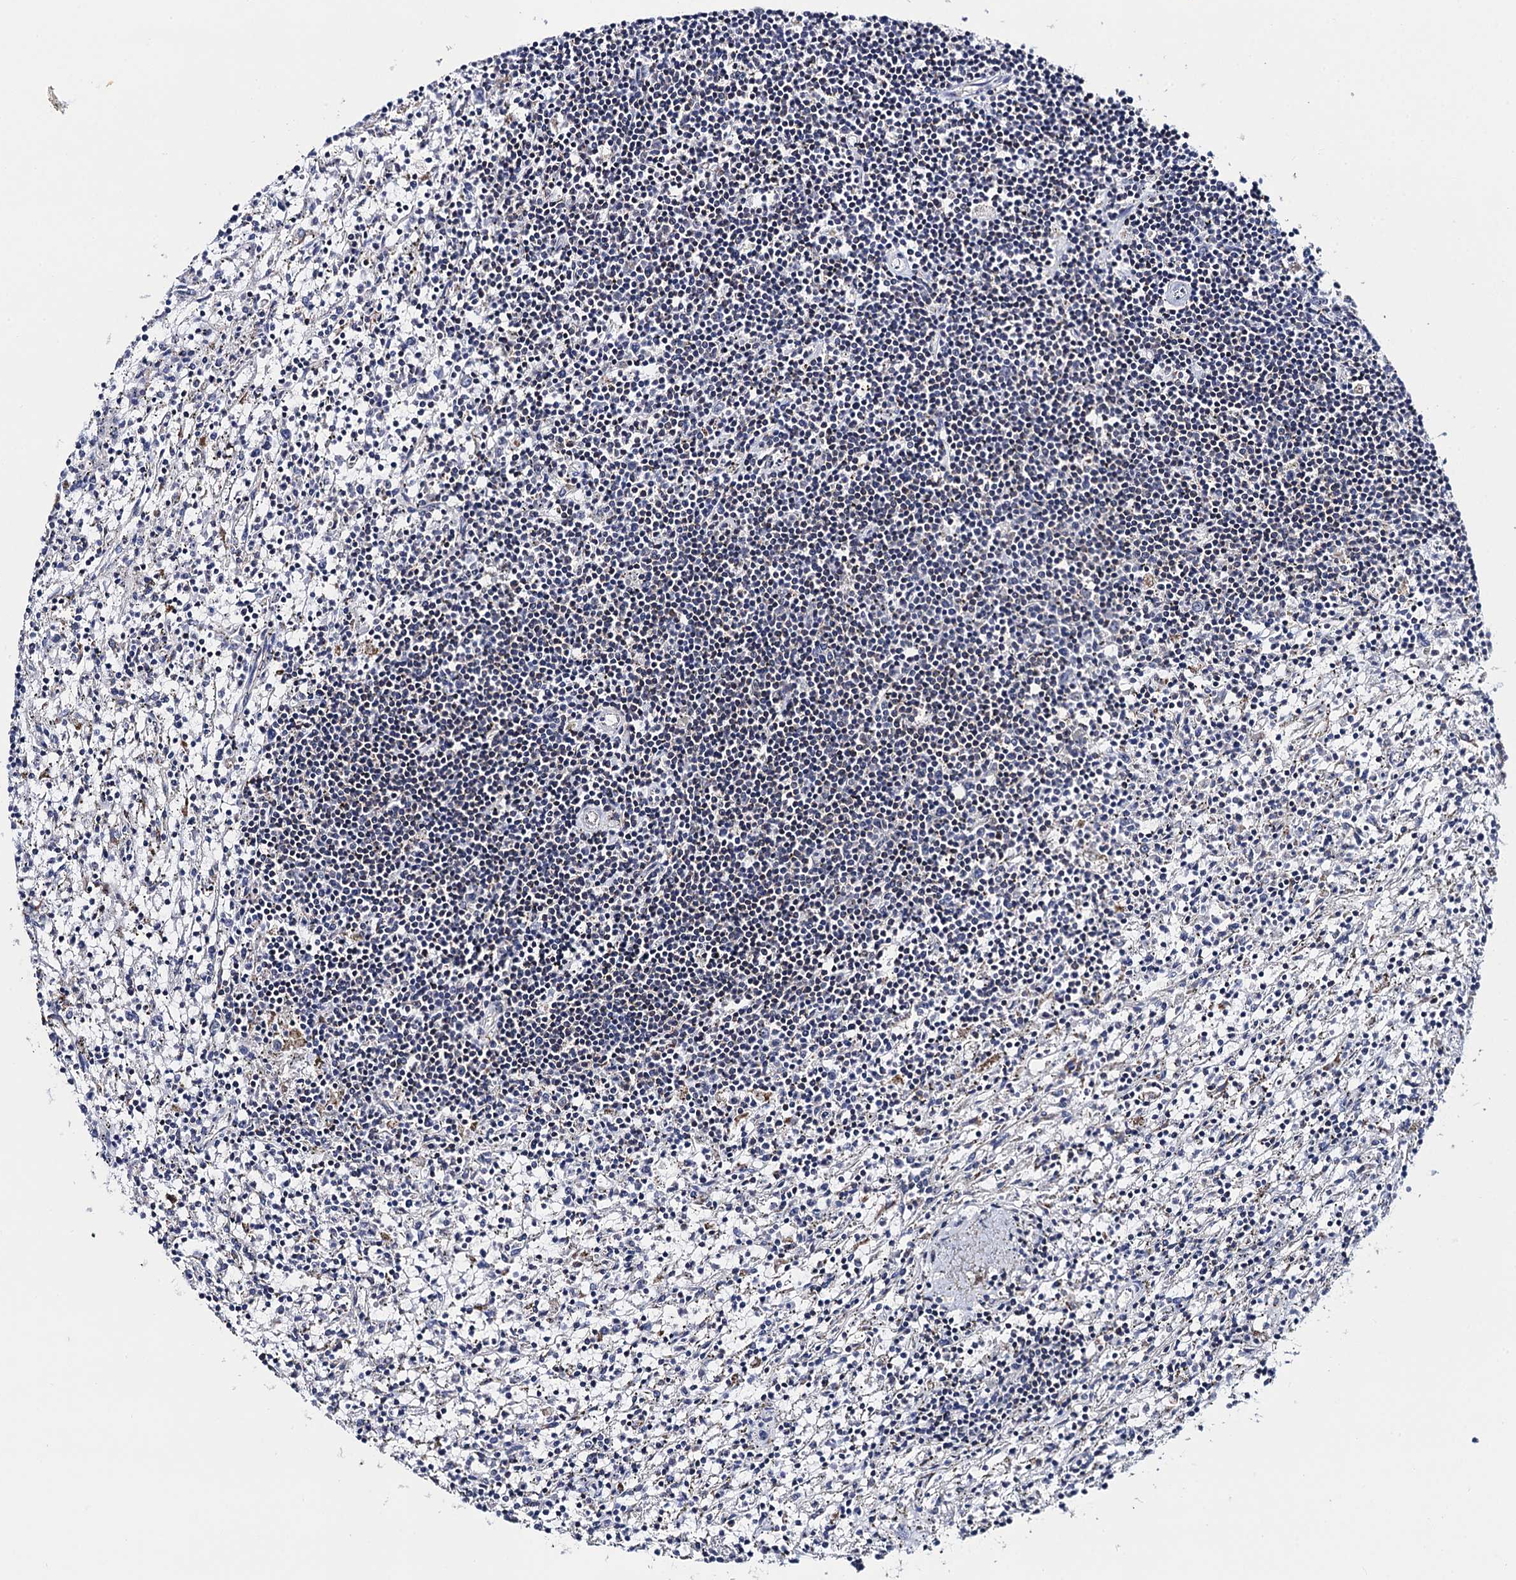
{"staining": {"intensity": "negative", "quantity": "none", "location": "none"}, "tissue": "lymphoma", "cell_type": "Tumor cells", "image_type": "cancer", "snomed": [{"axis": "morphology", "description": "Malignant lymphoma, non-Hodgkin's type, Low grade"}, {"axis": "topography", "description": "Spleen"}], "caption": "Lymphoma stained for a protein using immunohistochemistry reveals no expression tumor cells.", "gene": "ACADSB", "patient": {"sex": "male", "age": 76}}